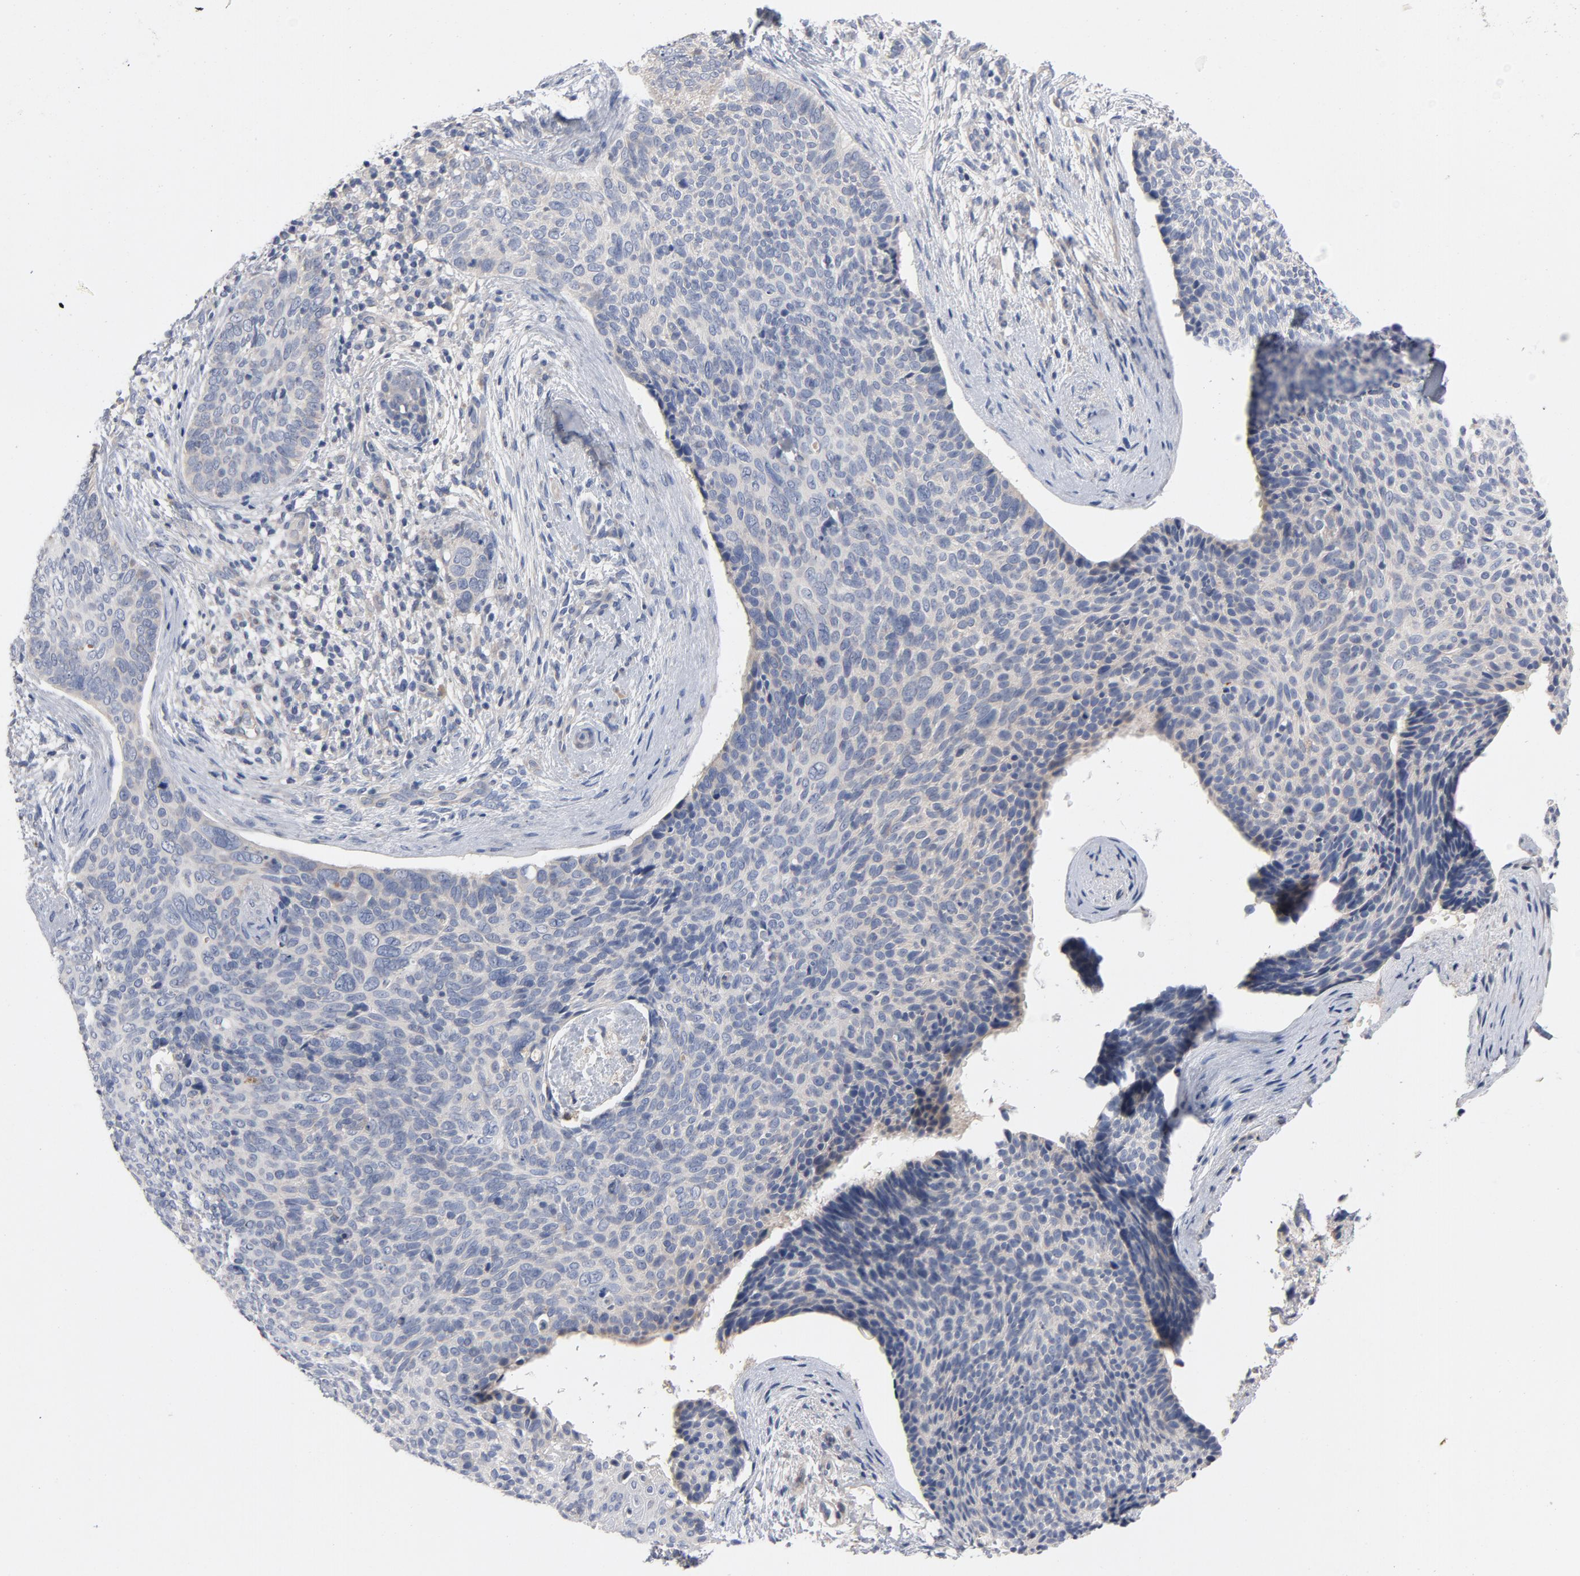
{"staining": {"intensity": "negative", "quantity": "none", "location": "none"}, "tissue": "skin cancer", "cell_type": "Tumor cells", "image_type": "cancer", "snomed": [{"axis": "morphology", "description": "Normal tissue, NOS"}, {"axis": "morphology", "description": "Basal cell carcinoma"}, {"axis": "topography", "description": "Skin"}], "caption": "The immunohistochemistry (IHC) image has no significant staining in tumor cells of skin basal cell carcinoma tissue.", "gene": "CCDC134", "patient": {"sex": "female", "age": 57}}